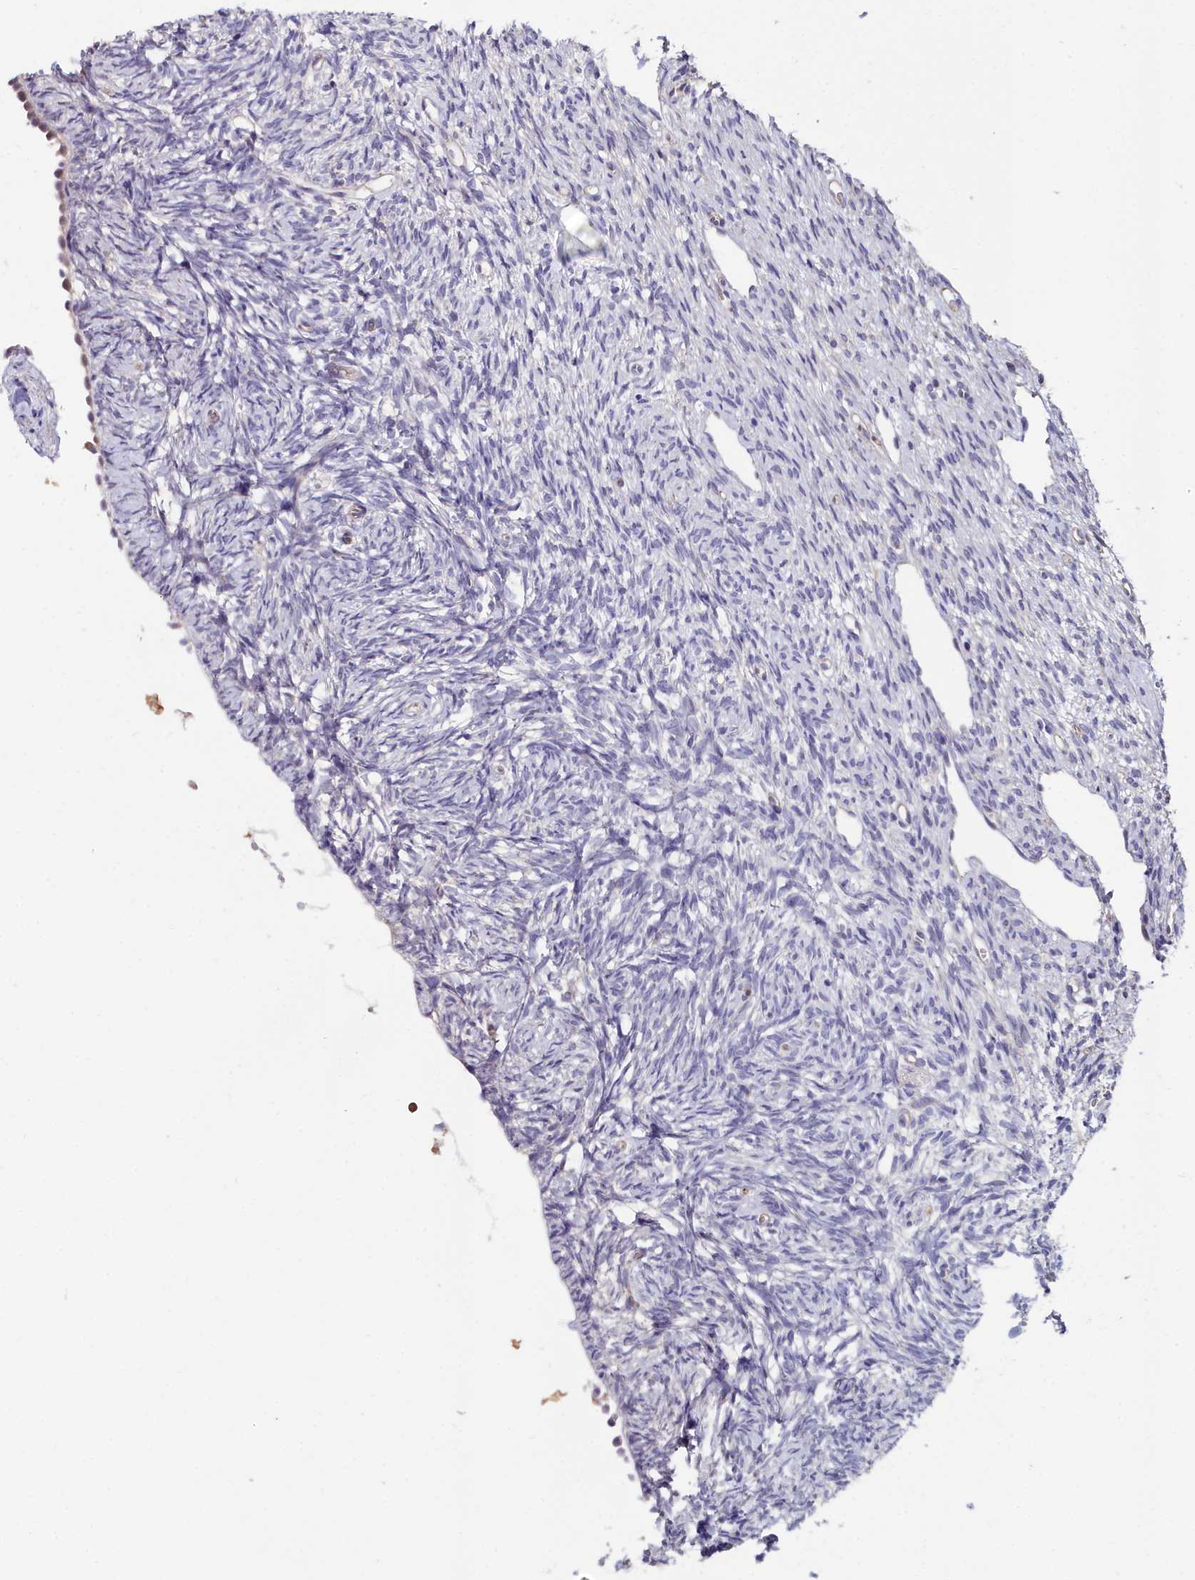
{"staining": {"intensity": "weak", "quantity": "<25%", "location": "nuclear"}, "tissue": "ovary", "cell_type": "Follicle cells", "image_type": "normal", "snomed": [{"axis": "morphology", "description": "Normal tissue, NOS"}, {"axis": "topography", "description": "Ovary"}], "caption": "IHC micrograph of unremarkable ovary stained for a protein (brown), which exhibits no staining in follicle cells.", "gene": "C4orf19", "patient": {"sex": "female", "age": 51}}